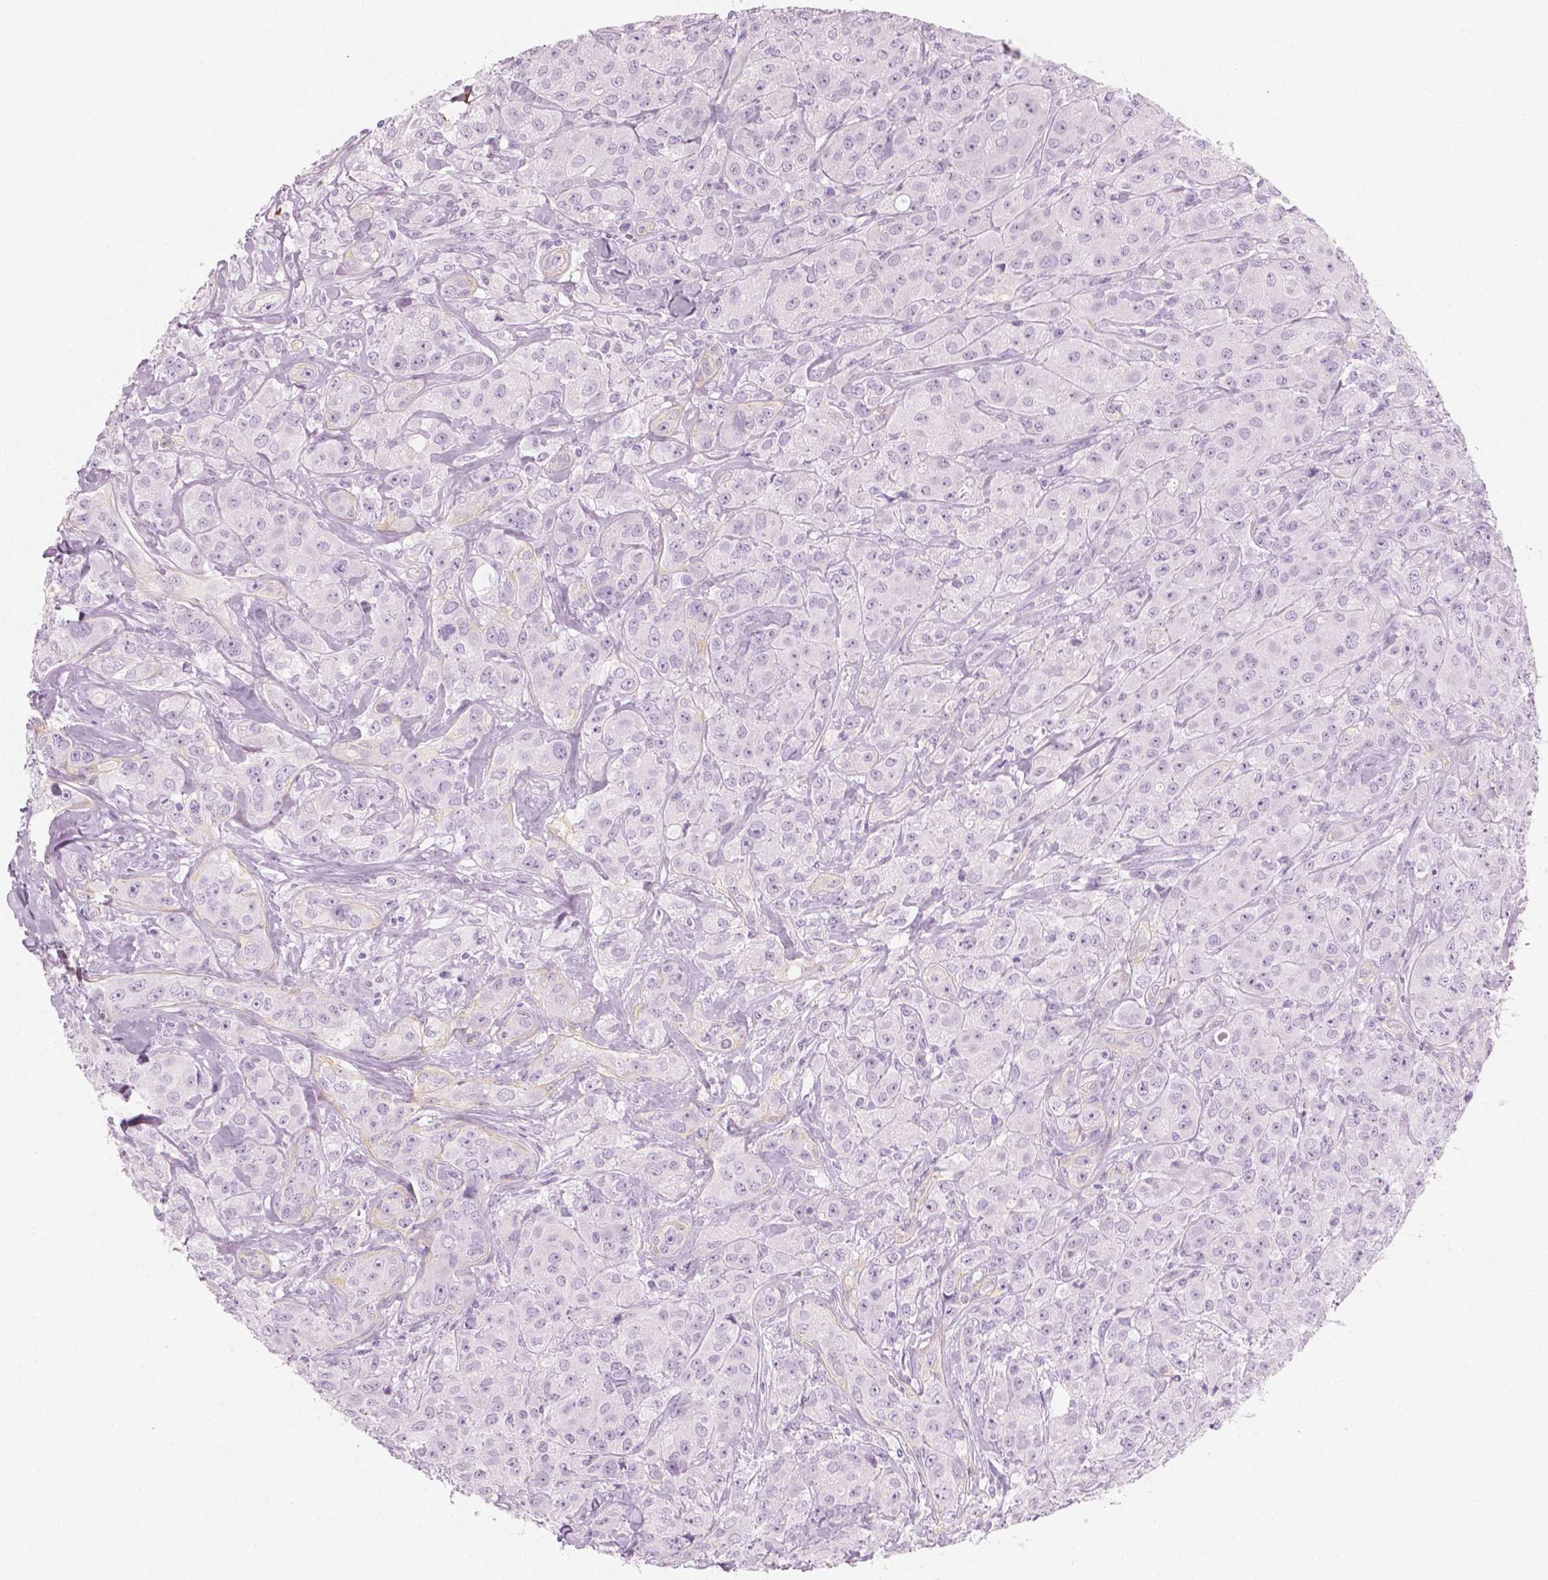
{"staining": {"intensity": "negative", "quantity": "none", "location": "none"}, "tissue": "breast cancer", "cell_type": "Tumor cells", "image_type": "cancer", "snomed": [{"axis": "morphology", "description": "Duct carcinoma"}, {"axis": "topography", "description": "Breast"}], "caption": "Immunohistochemistry (IHC) micrograph of neoplastic tissue: human breast cancer (intraductal carcinoma) stained with DAB (3,3'-diaminobenzidine) shows no significant protein staining in tumor cells. The staining was performed using DAB to visualize the protein expression in brown, while the nuclei were stained in blue with hematoxylin (Magnification: 20x).", "gene": "PLIN4", "patient": {"sex": "female", "age": 43}}